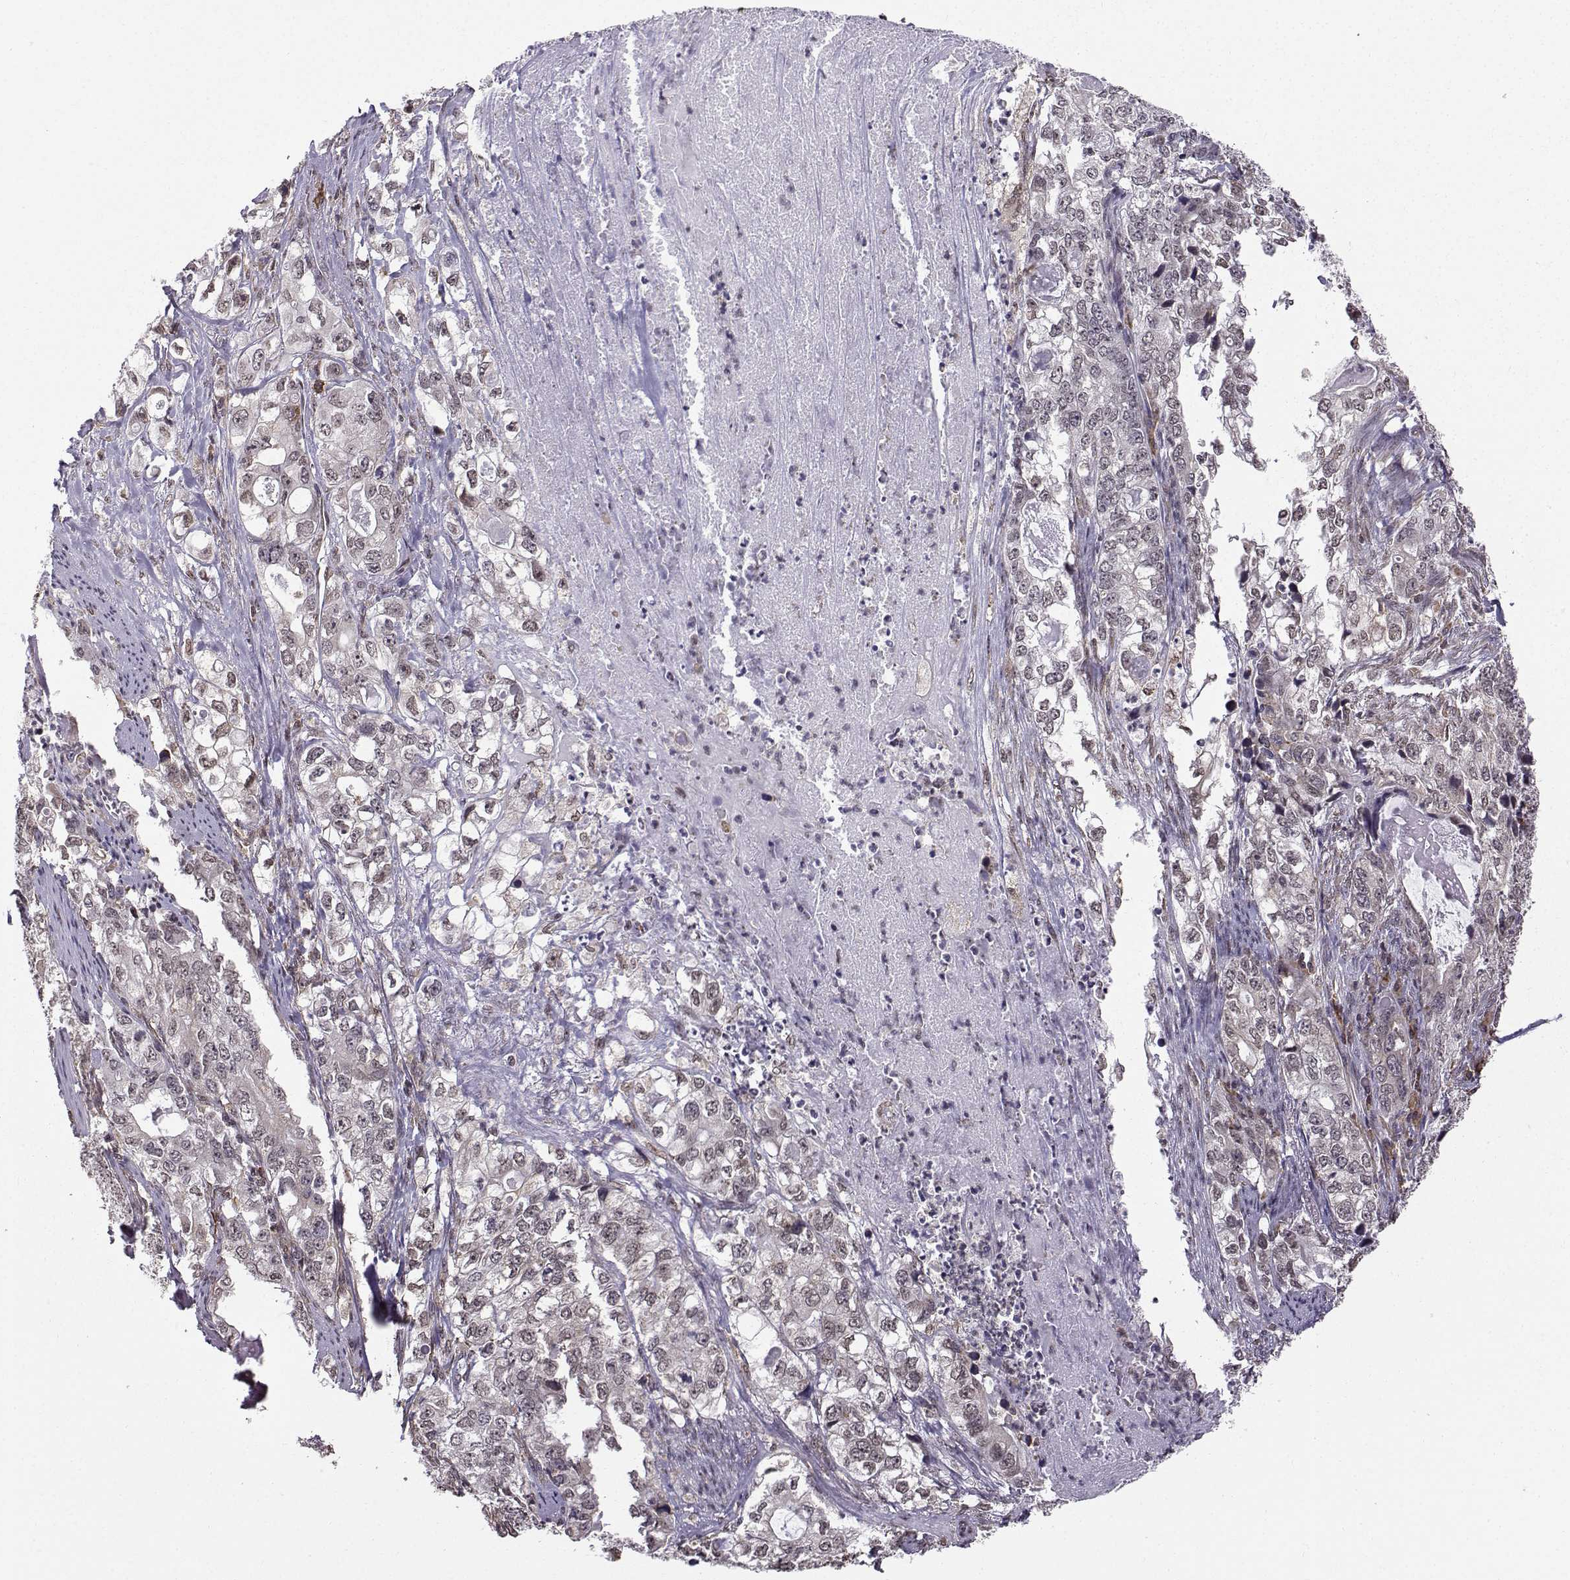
{"staining": {"intensity": "negative", "quantity": "none", "location": "none"}, "tissue": "stomach cancer", "cell_type": "Tumor cells", "image_type": "cancer", "snomed": [{"axis": "morphology", "description": "Adenocarcinoma, NOS"}, {"axis": "topography", "description": "Stomach, lower"}], "caption": "DAB (3,3'-diaminobenzidine) immunohistochemical staining of human stomach cancer (adenocarcinoma) exhibits no significant staining in tumor cells.", "gene": "EZH1", "patient": {"sex": "female", "age": 72}}